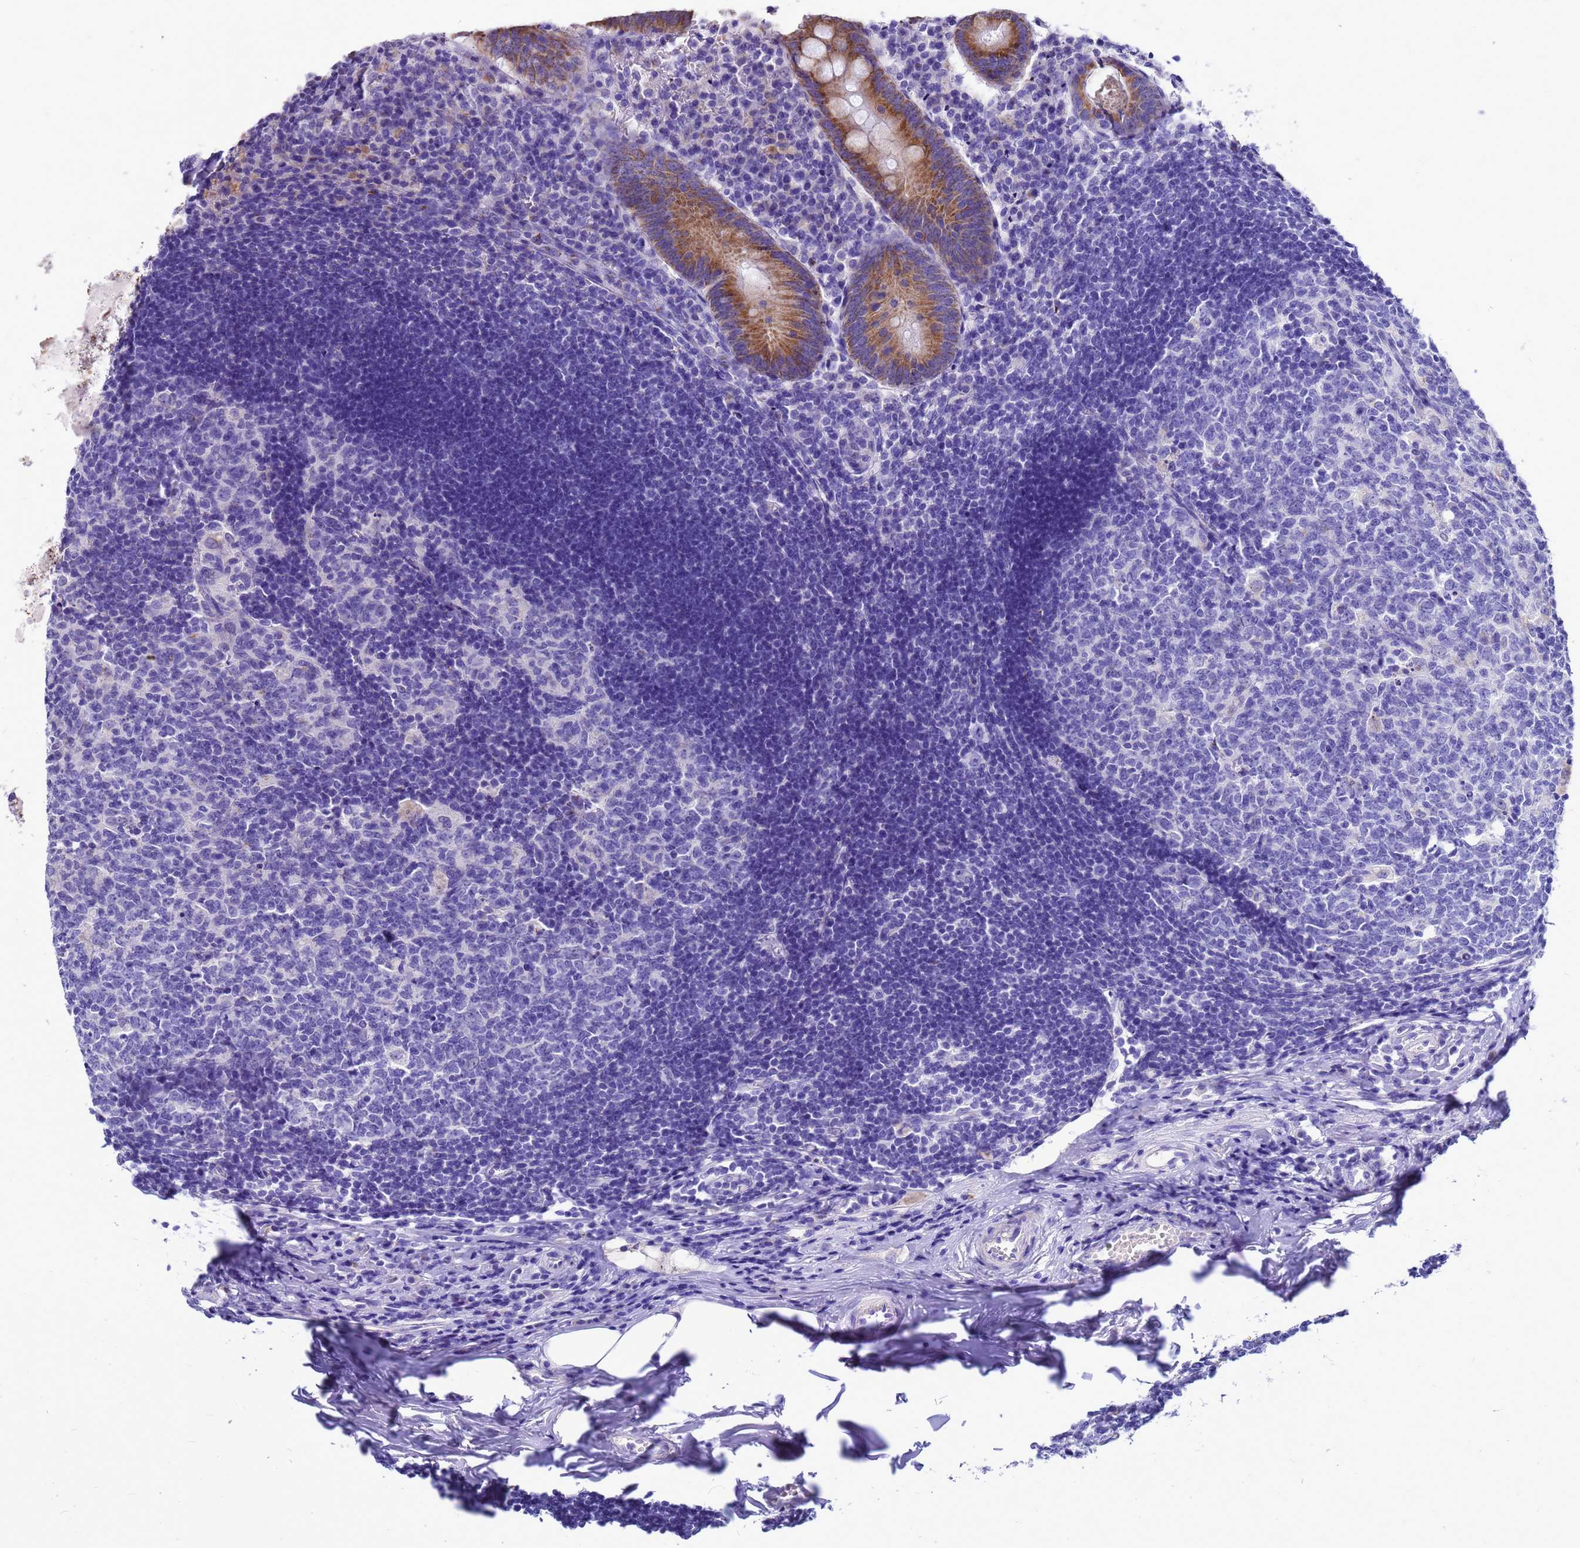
{"staining": {"intensity": "moderate", "quantity": ">75%", "location": "cytoplasmic/membranous"}, "tissue": "appendix", "cell_type": "Glandular cells", "image_type": "normal", "snomed": [{"axis": "morphology", "description": "Normal tissue, NOS"}, {"axis": "topography", "description": "Appendix"}], "caption": "Immunohistochemistry image of unremarkable human appendix stained for a protein (brown), which exhibits medium levels of moderate cytoplasmic/membranous expression in approximately >75% of glandular cells.", "gene": "OR52E2", "patient": {"sex": "female", "age": 54}}